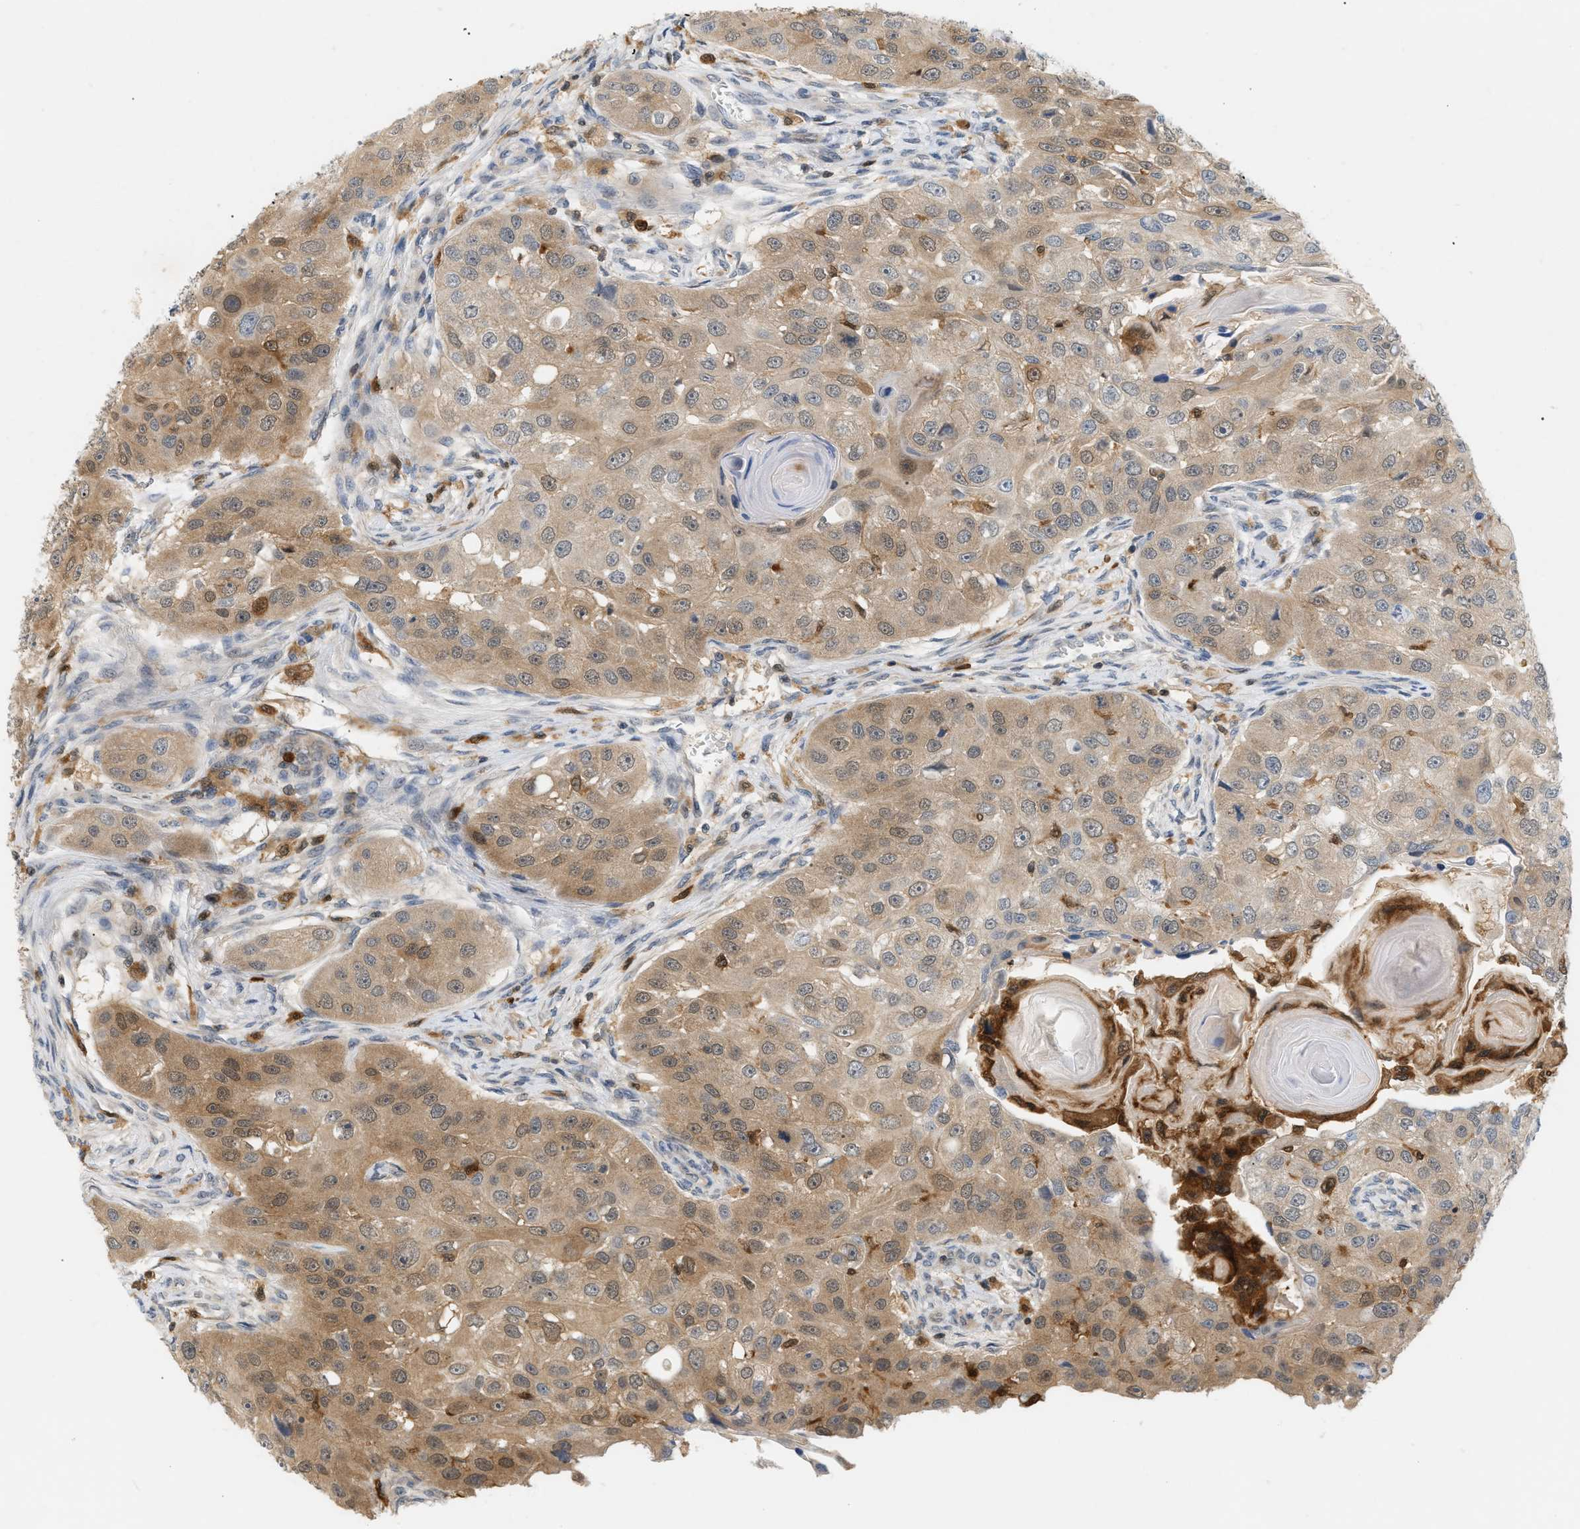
{"staining": {"intensity": "weak", "quantity": ">75%", "location": "cytoplasmic/membranous"}, "tissue": "head and neck cancer", "cell_type": "Tumor cells", "image_type": "cancer", "snomed": [{"axis": "morphology", "description": "Normal tissue, NOS"}, {"axis": "morphology", "description": "Squamous cell carcinoma, NOS"}, {"axis": "topography", "description": "Skeletal muscle"}, {"axis": "topography", "description": "Head-Neck"}], "caption": "Head and neck cancer stained for a protein displays weak cytoplasmic/membranous positivity in tumor cells. (DAB (3,3'-diaminobenzidine) = brown stain, brightfield microscopy at high magnification).", "gene": "PYCARD", "patient": {"sex": "male", "age": 51}}